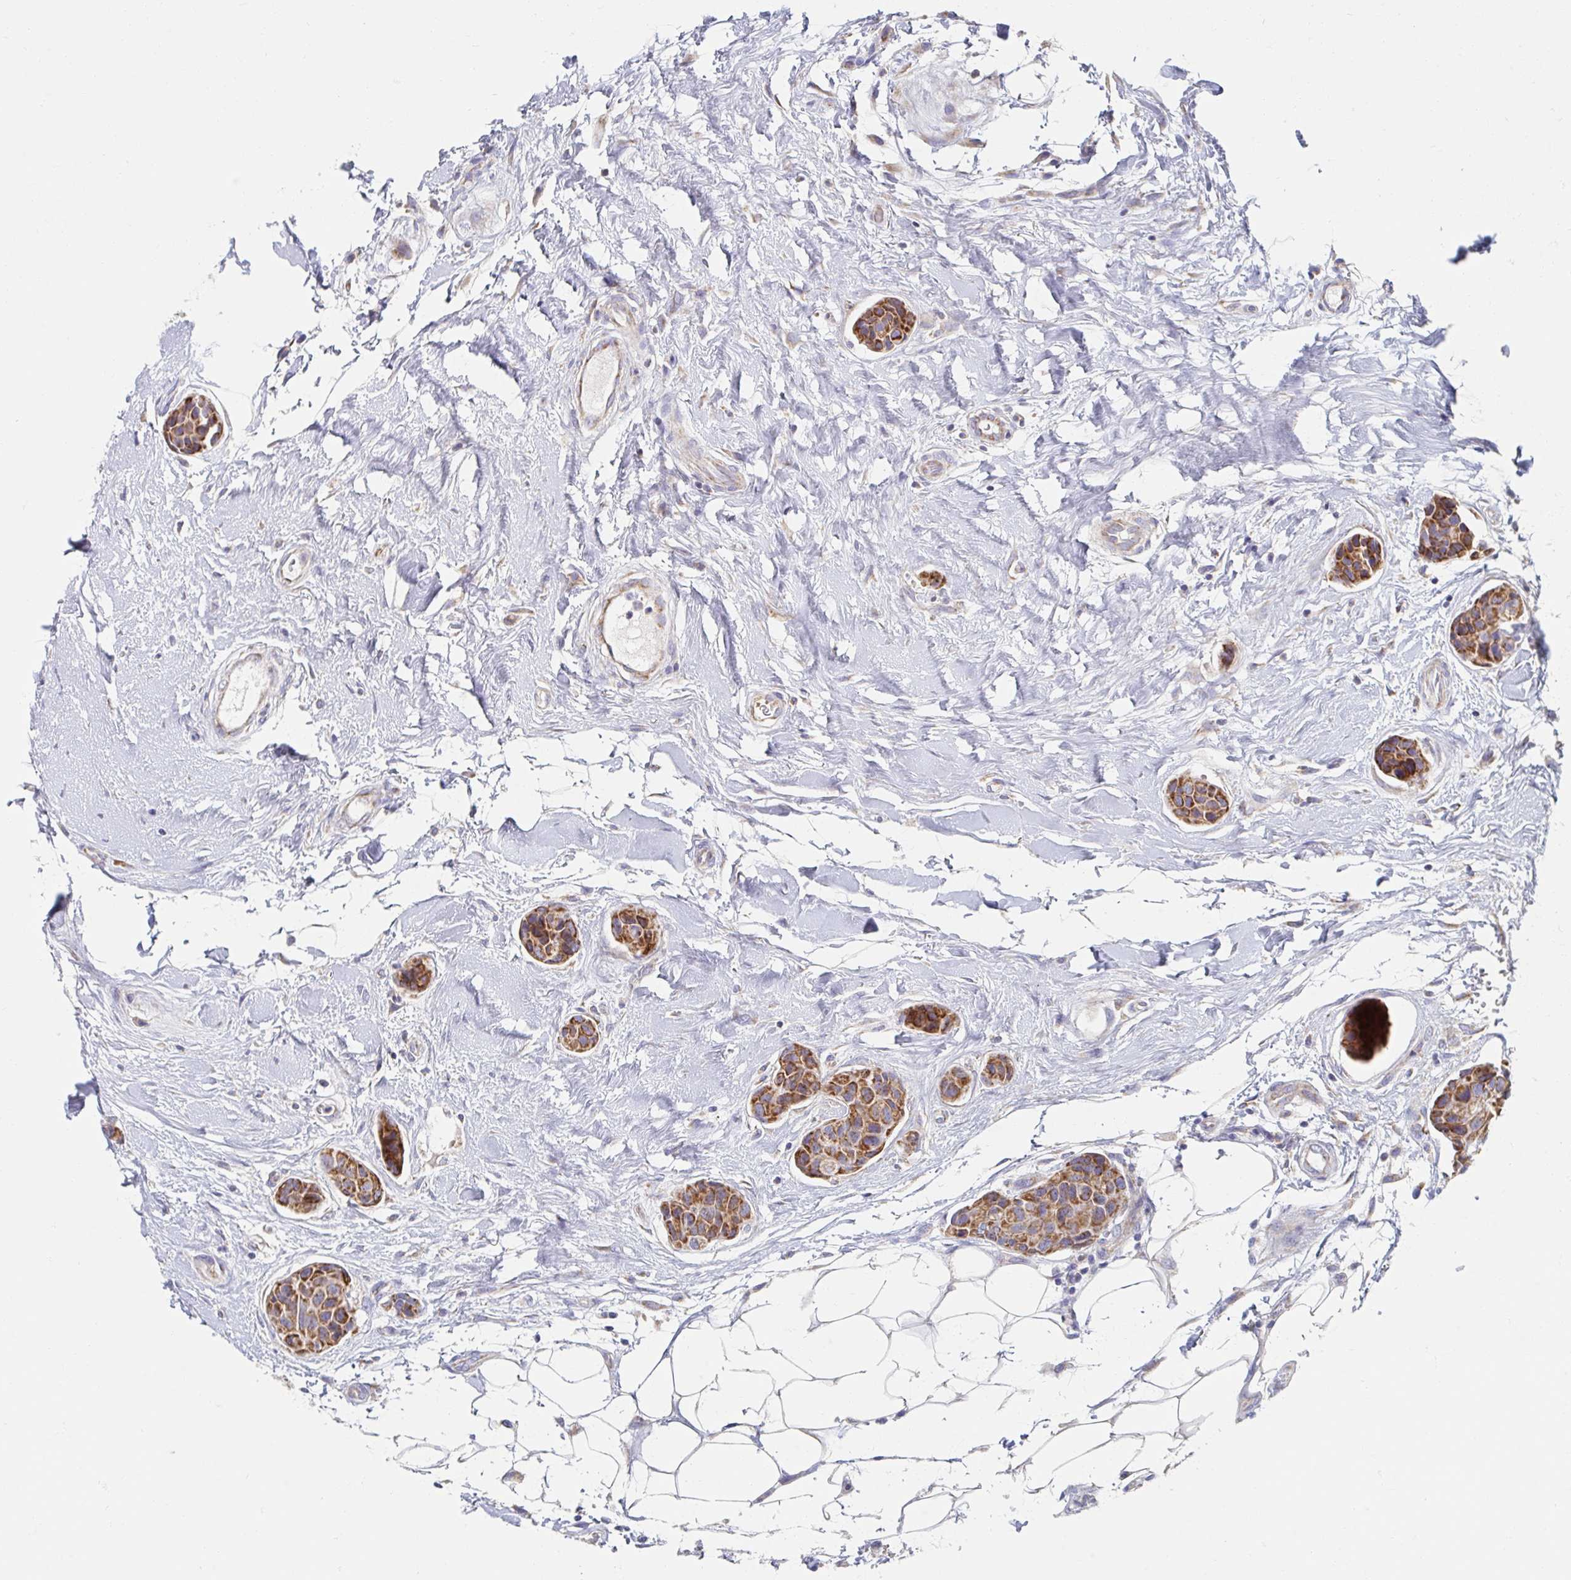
{"staining": {"intensity": "strong", "quantity": ">75%", "location": "cytoplasmic/membranous"}, "tissue": "breast cancer", "cell_type": "Tumor cells", "image_type": "cancer", "snomed": [{"axis": "morphology", "description": "Duct carcinoma"}, {"axis": "topography", "description": "Breast"}, {"axis": "topography", "description": "Lymph node"}], "caption": "Immunohistochemical staining of human breast invasive ductal carcinoma shows high levels of strong cytoplasmic/membranous expression in approximately >75% of tumor cells. The staining was performed using DAB to visualize the protein expression in brown, while the nuclei were stained in blue with hematoxylin (Magnification: 20x).", "gene": "MAVS", "patient": {"sex": "female", "age": 80}}